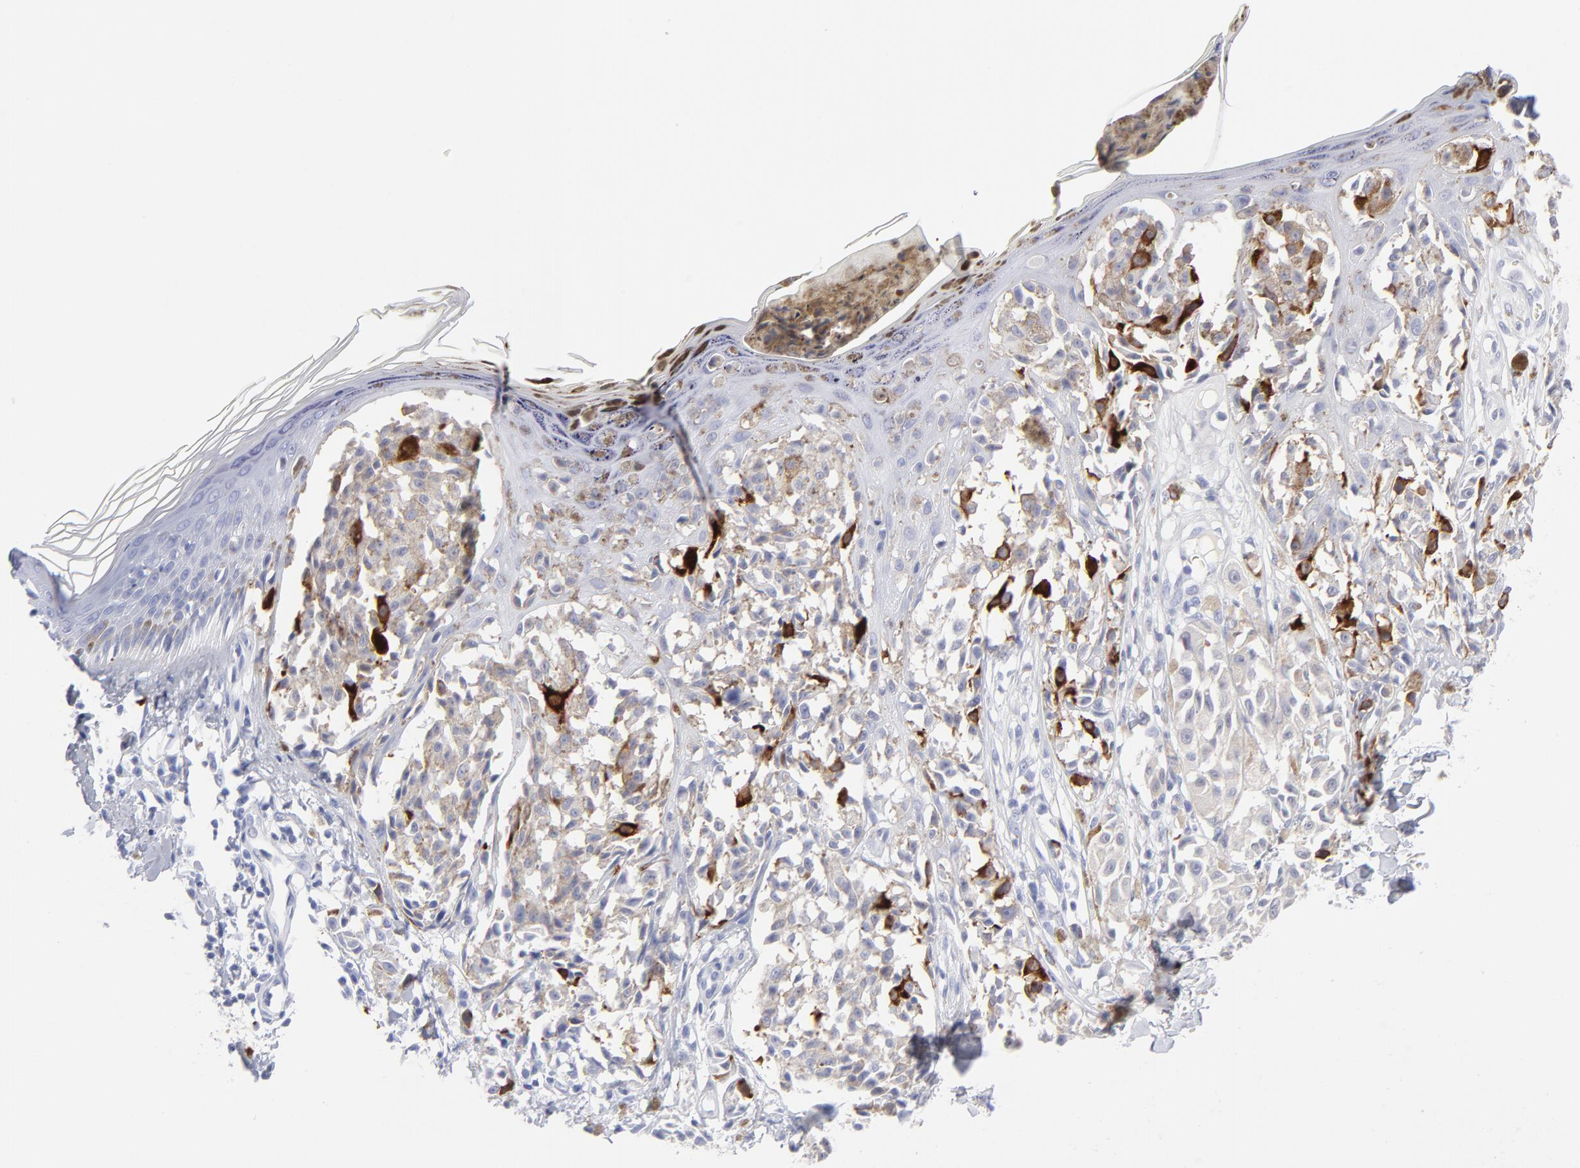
{"staining": {"intensity": "strong", "quantity": "<25%", "location": "cytoplasmic/membranous"}, "tissue": "melanoma", "cell_type": "Tumor cells", "image_type": "cancer", "snomed": [{"axis": "morphology", "description": "Malignant melanoma, NOS"}, {"axis": "topography", "description": "Skin"}], "caption": "Protein staining demonstrates strong cytoplasmic/membranous expression in about <25% of tumor cells in malignant melanoma. The protein of interest is stained brown, and the nuclei are stained in blue (DAB IHC with brightfield microscopy, high magnification).", "gene": "CCNB1", "patient": {"sex": "female", "age": 38}}